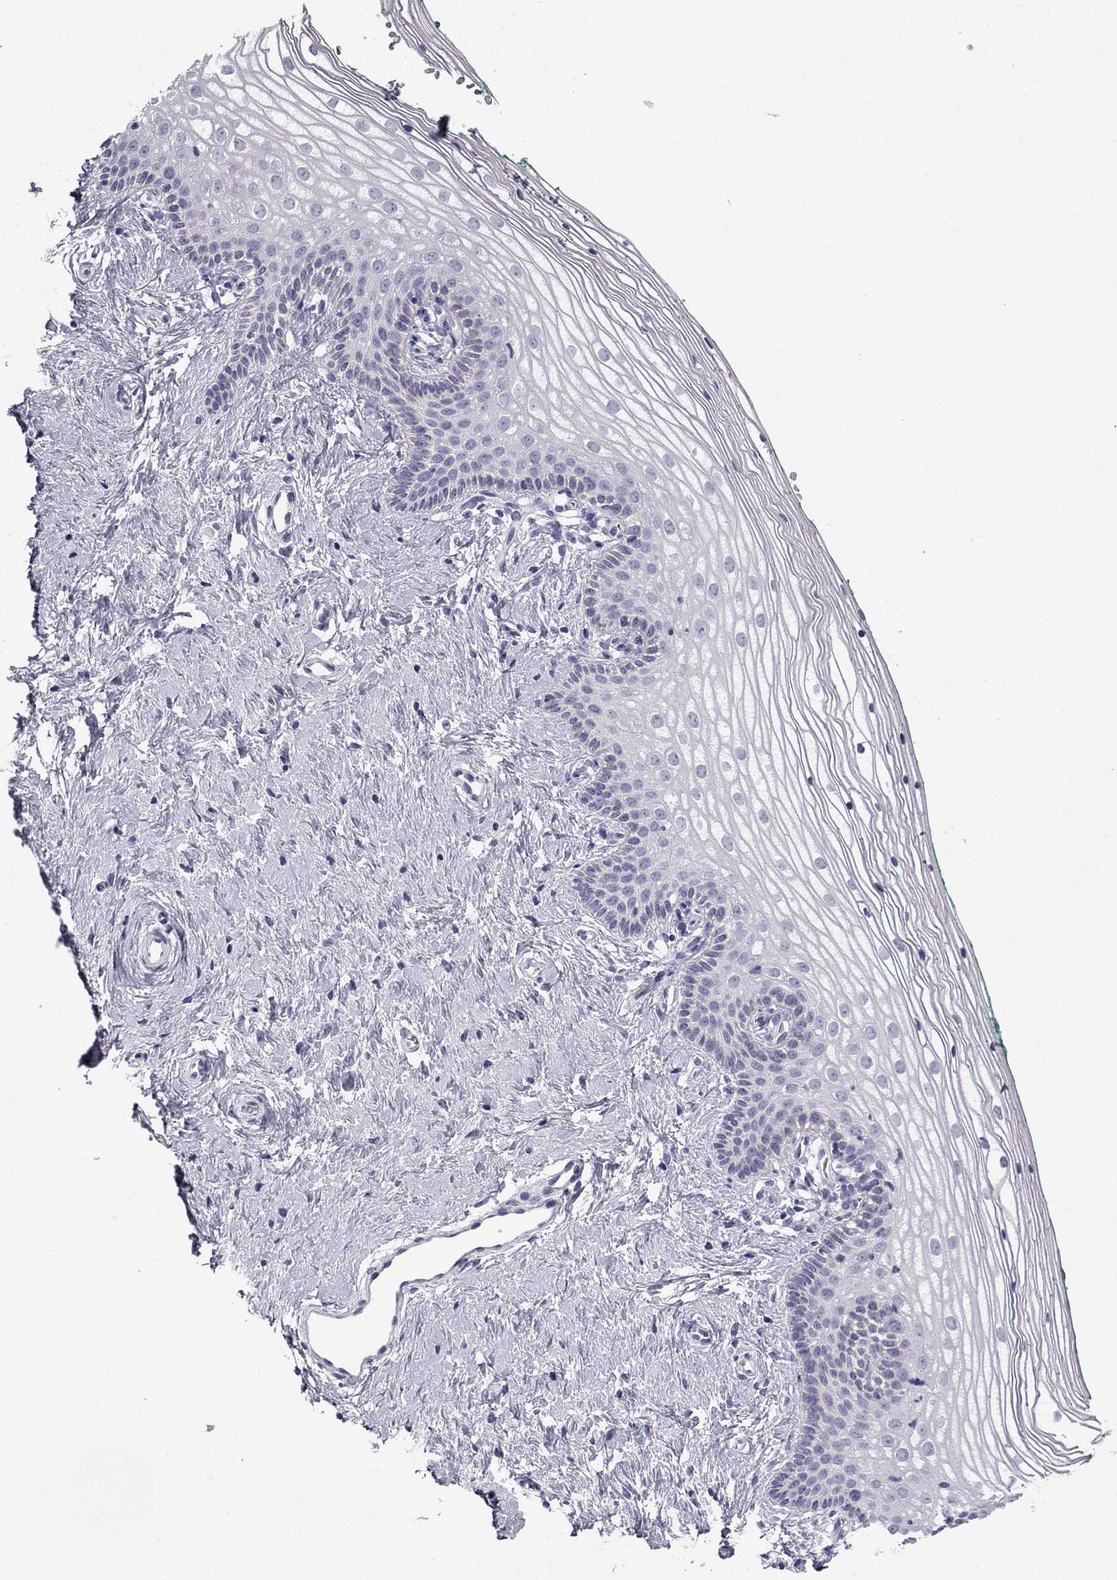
{"staining": {"intensity": "negative", "quantity": "none", "location": "none"}, "tissue": "vagina", "cell_type": "Squamous epithelial cells", "image_type": "normal", "snomed": [{"axis": "morphology", "description": "Normal tissue, NOS"}, {"axis": "topography", "description": "Vagina"}], "caption": "This micrograph is of benign vagina stained with immunohistochemistry (IHC) to label a protein in brown with the nuclei are counter-stained blue. There is no expression in squamous epithelial cells. (DAB immunohistochemistry (IHC) visualized using brightfield microscopy, high magnification).", "gene": "STOML3", "patient": {"sex": "female", "age": 36}}